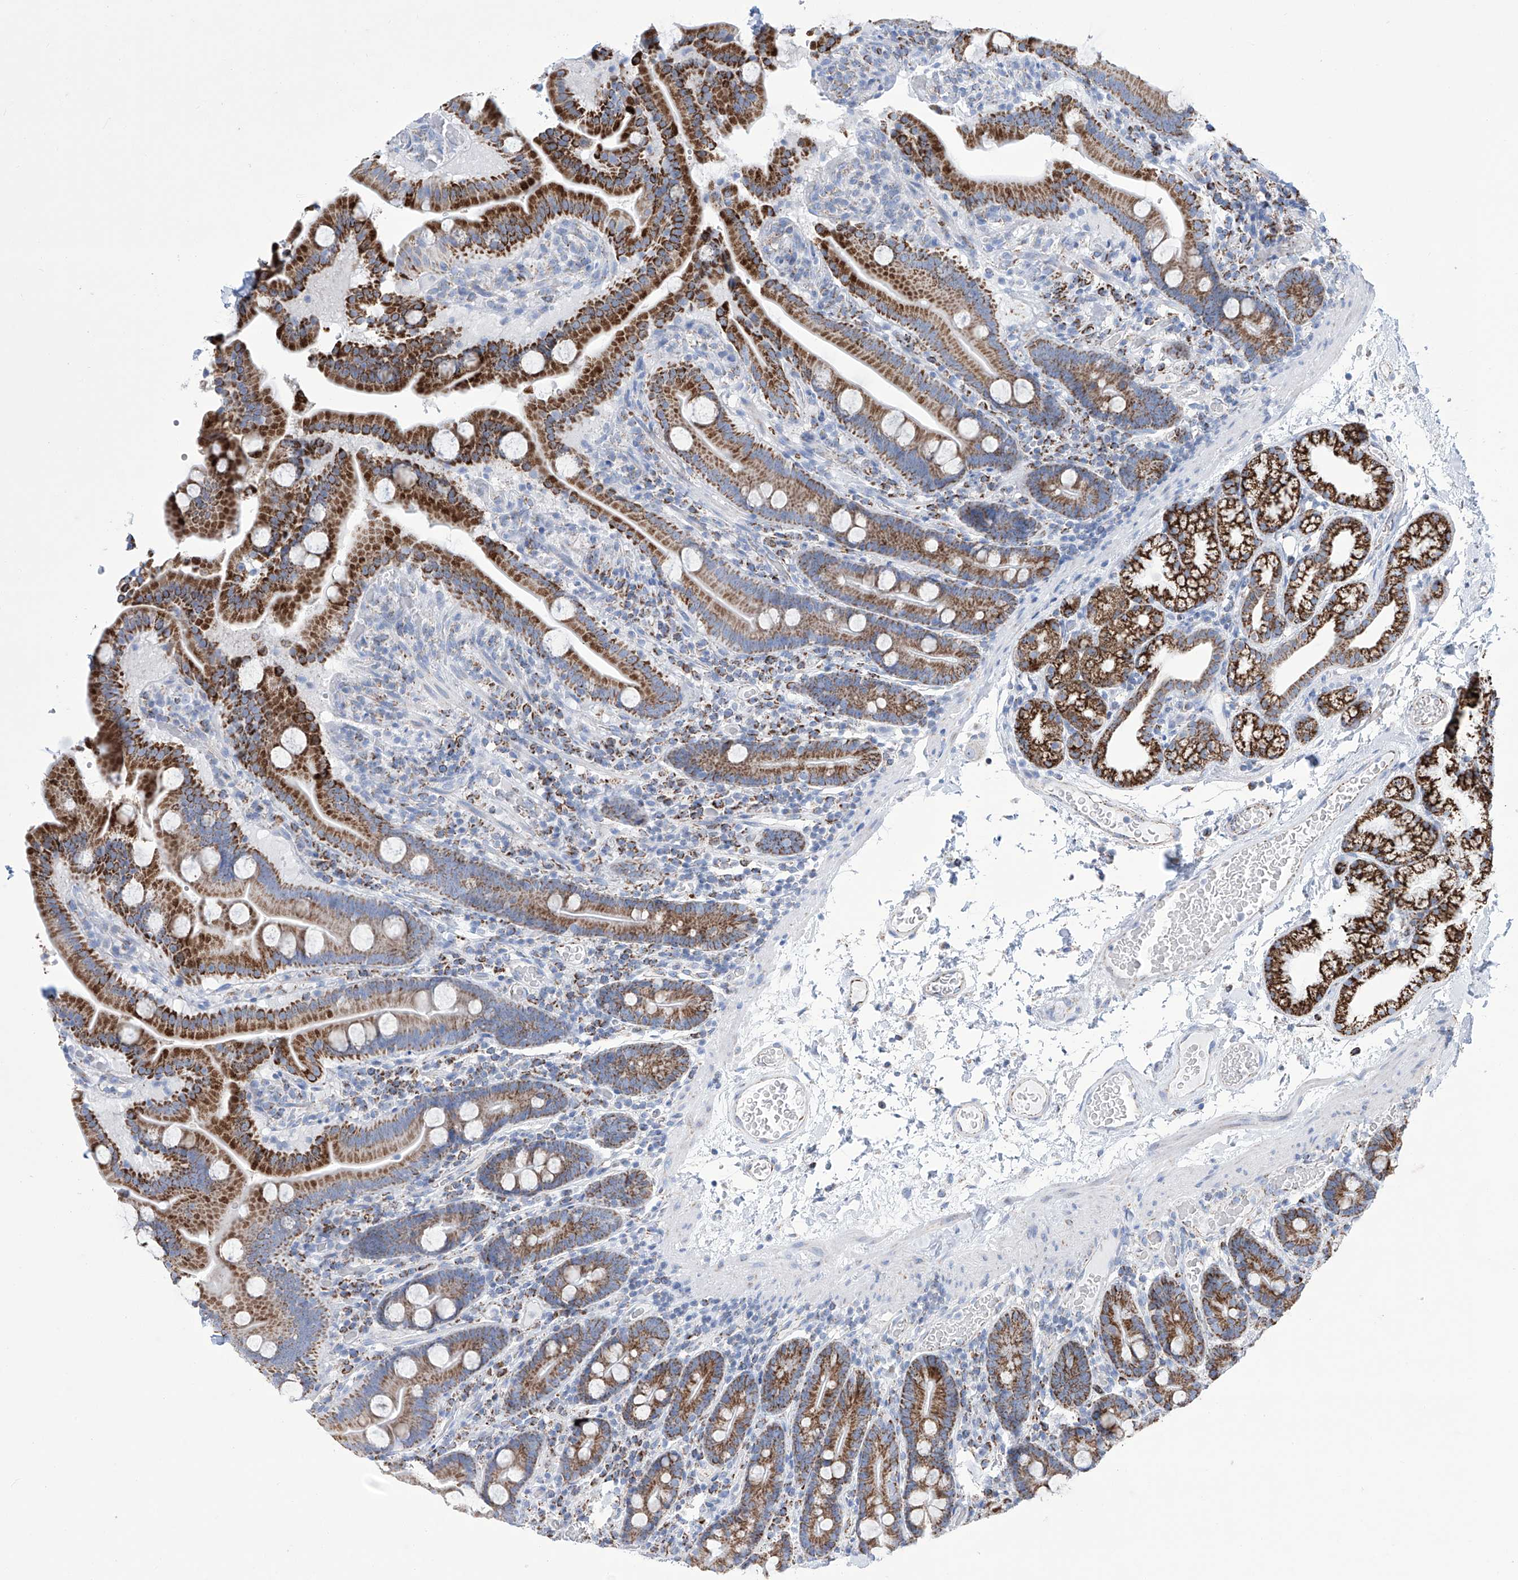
{"staining": {"intensity": "strong", "quantity": ">75%", "location": "cytoplasmic/membranous"}, "tissue": "duodenum", "cell_type": "Glandular cells", "image_type": "normal", "snomed": [{"axis": "morphology", "description": "Normal tissue, NOS"}, {"axis": "topography", "description": "Duodenum"}], "caption": "This micrograph shows immunohistochemistry staining of benign human duodenum, with high strong cytoplasmic/membranous staining in about >75% of glandular cells.", "gene": "ALDH6A1", "patient": {"sex": "male", "age": 55}}